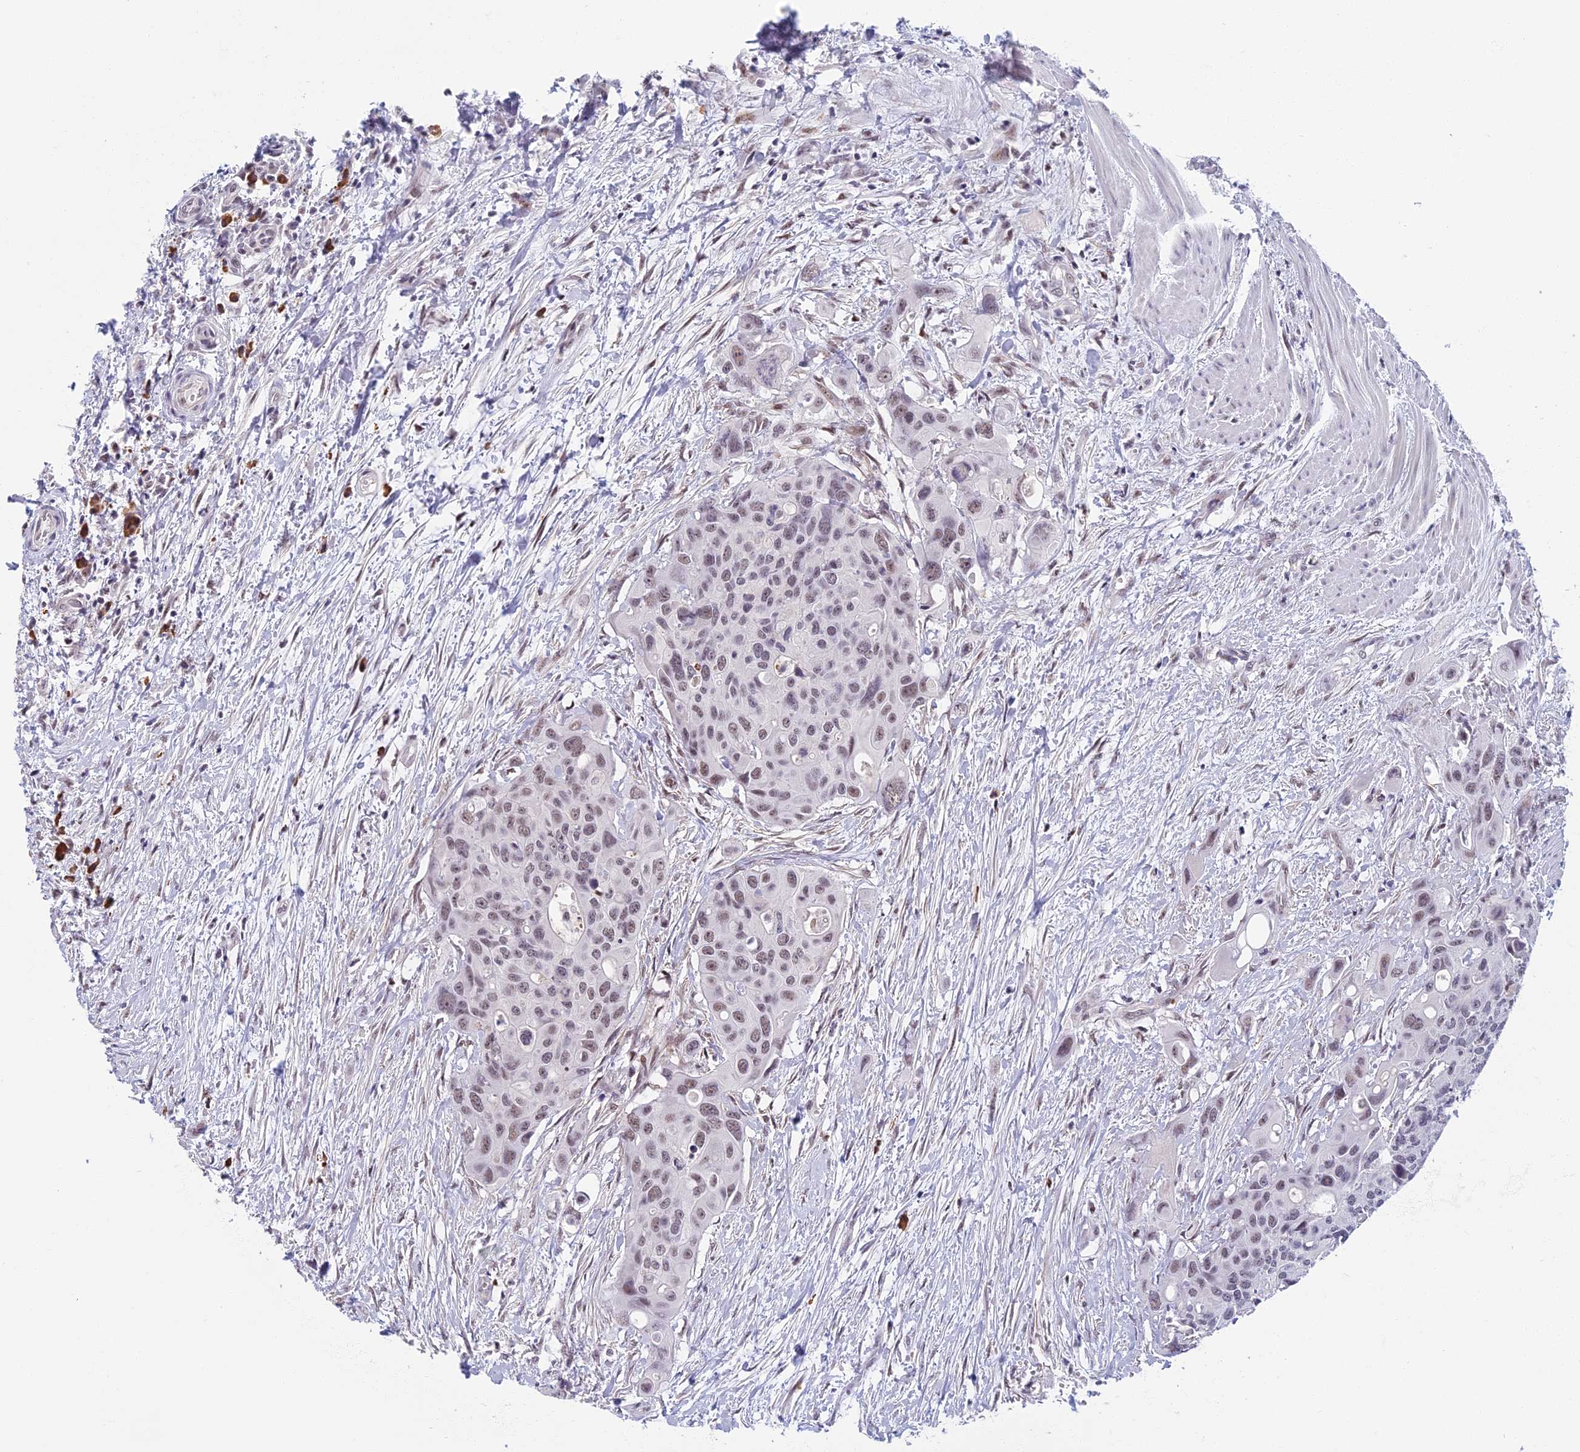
{"staining": {"intensity": "weak", "quantity": "25%-75%", "location": "nuclear"}, "tissue": "colorectal cancer", "cell_type": "Tumor cells", "image_type": "cancer", "snomed": [{"axis": "morphology", "description": "Adenocarcinoma, NOS"}, {"axis": "topography", "description": "Colon"}], "caption": "The micrograph reveals staining of colorectal adenocarcinoma, revealing weak nuclear protein staining (brown color) within tumor cells.", "gene": "MORF4L1", "patient": {"sex": "male", "age": 77}}